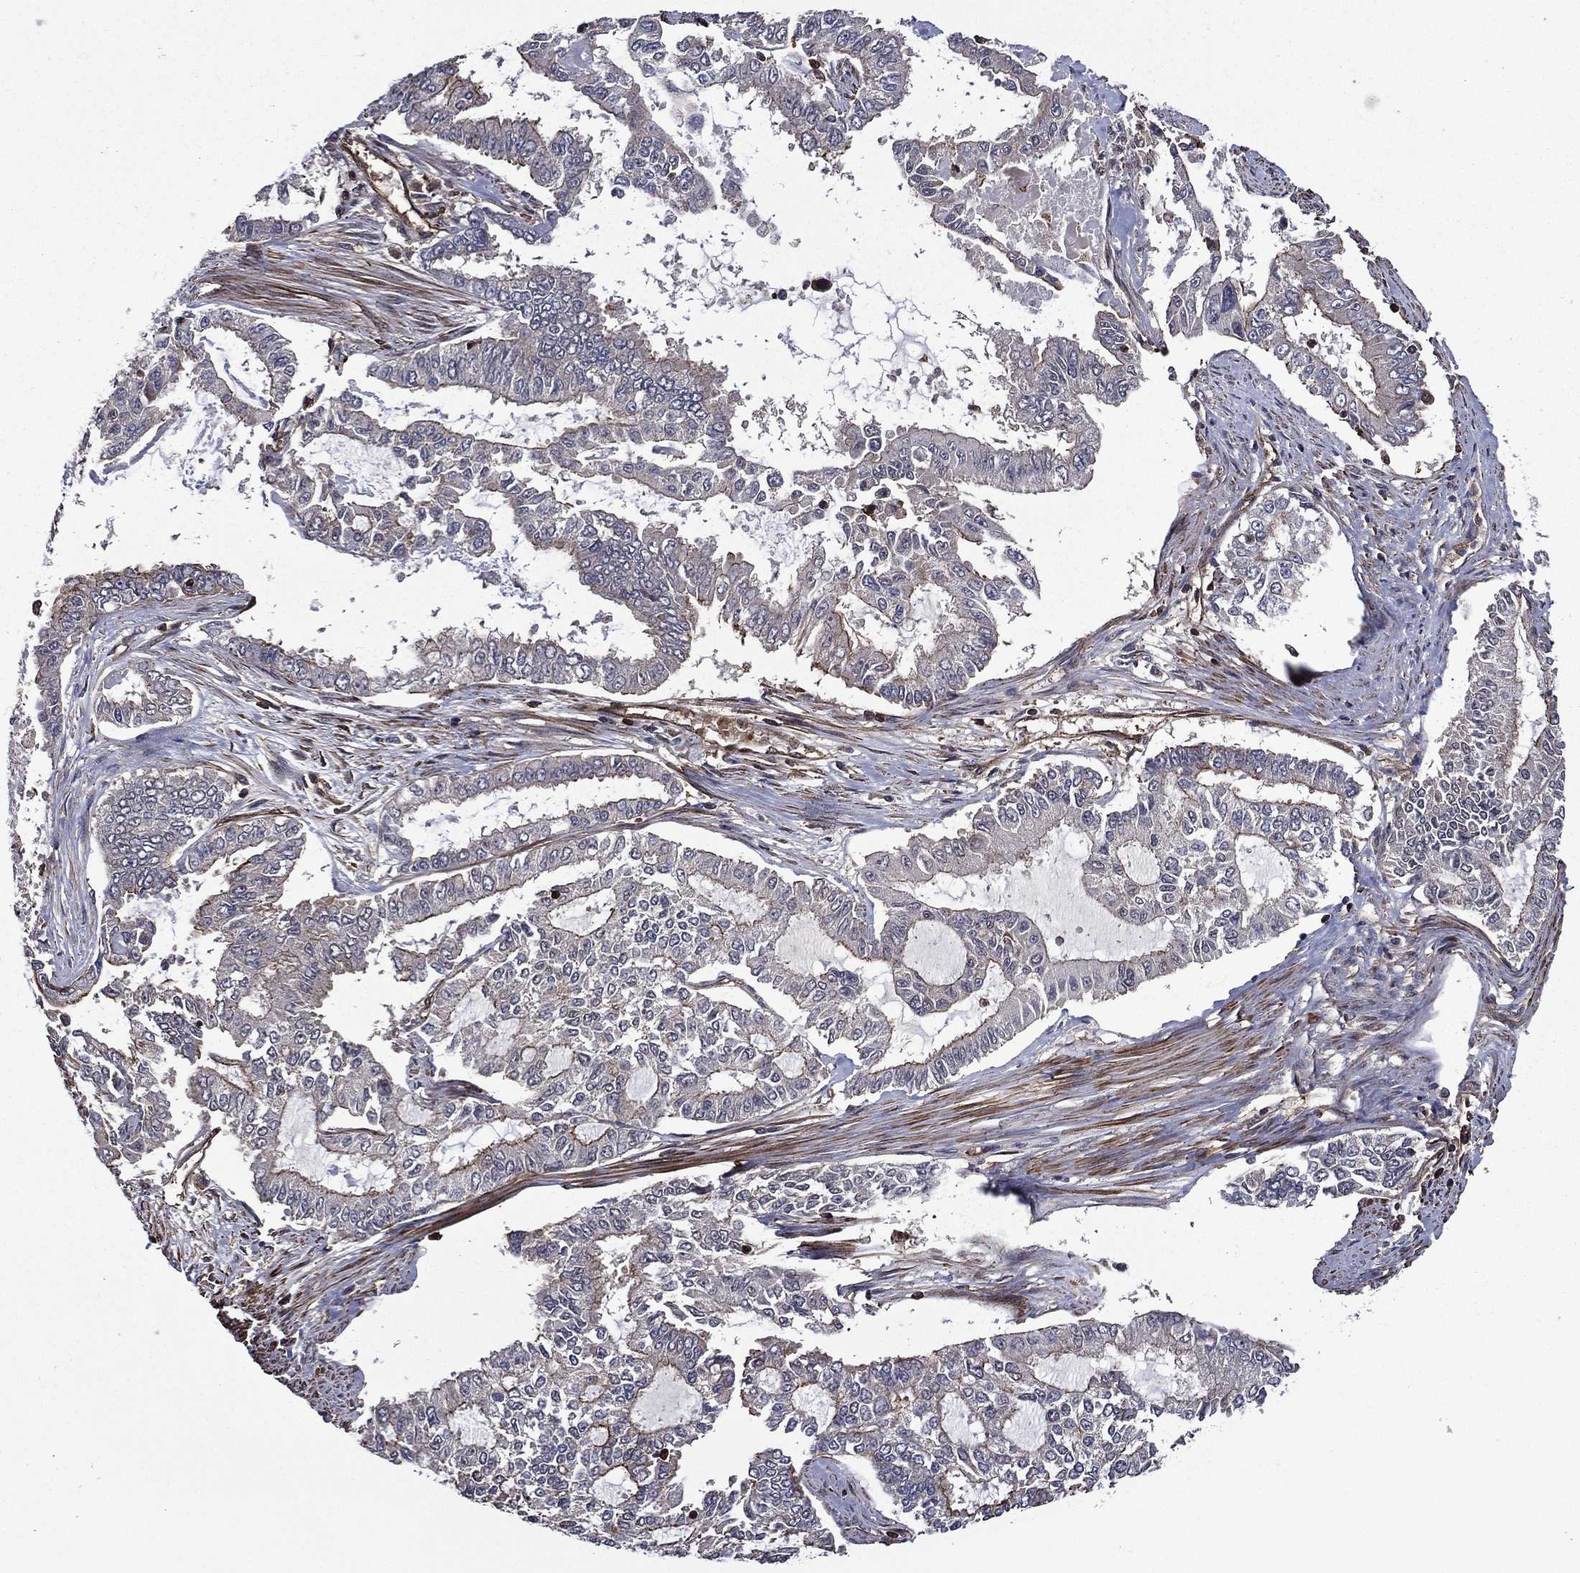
{"staining": {"intensity": "moderate", "quantity": "<25%", "location": "cytoplasmic/membranous"}, "tissue": "endometrial cancer", "cell_type": "Tumor cells", "image_type": "cancer", "snomed": [{"axis": "morphology", "description": "Adenocarcinoma, NOS"}, {"axis": "topography", "description": "Uterus"}], "caption": "Protein staining by immunohistochemistry (IHC) shows moderate cytoplasmic/membranous positivity in approximately <25% of tumor cells in adenocarcinoma (endometrial).", "gene": "PLPP3", "patient": {"sex": "female", "age": 59}}